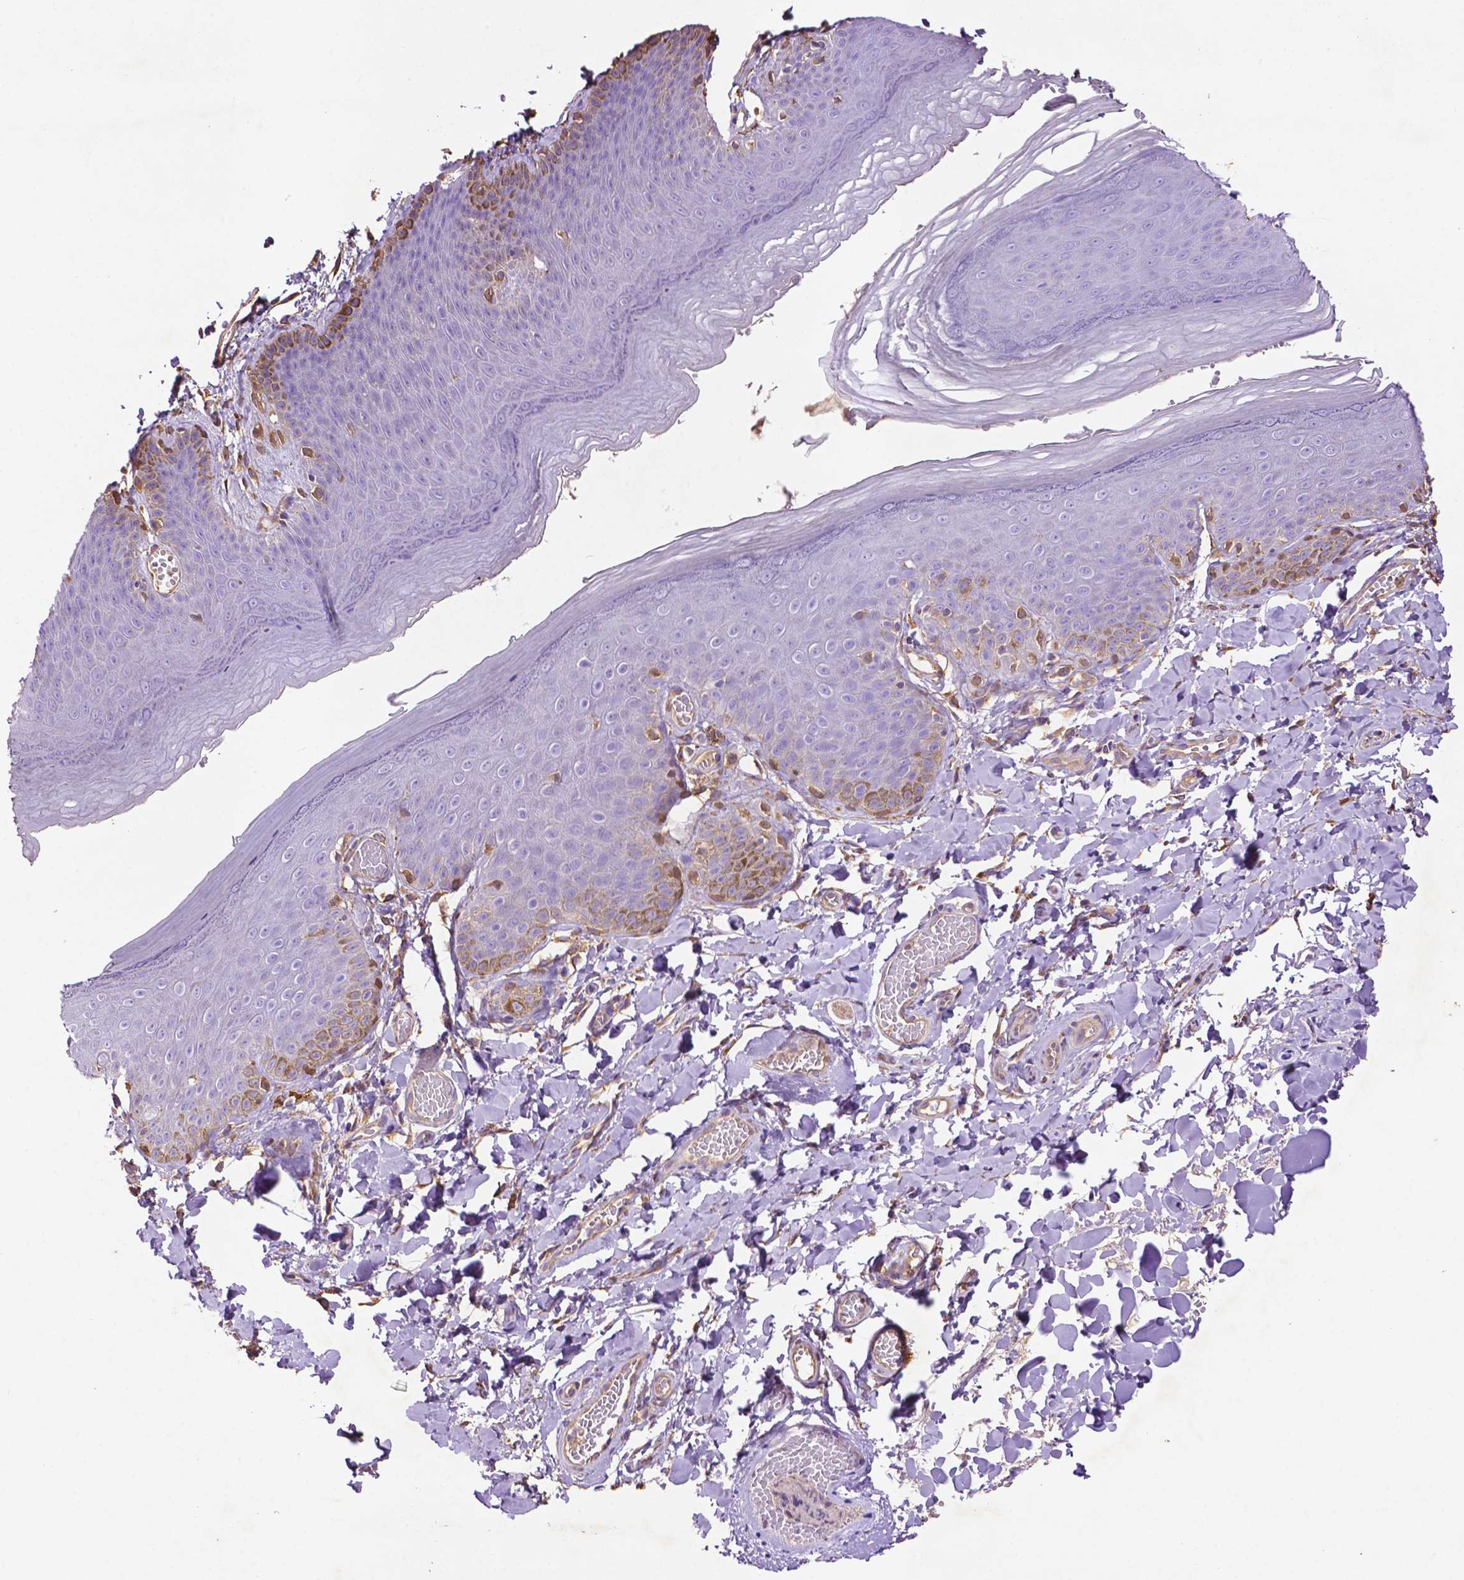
{"staining": {"intensity": "moderate", "quantity": "<25%", "location": "cytoplasmic/membranous"}, "tissue": "skin", "cell_type": "Epidermal cells", "image_type": "normal", "snomed": [{"axis": "morphology", "description": "Normal tissue, NOS"}, {"axis": "topography", "description": "Anal"}], "caption": "A low amount of moderate cytoplasmic/membranous staining is seen in approximately <25% of epidermal cells in benign skin. (Stains: DAB (3,3'-diaminobenzidine) in brown, nuclei in blue, Microscopy: brightfield microscopy at high magnification).", "gene": "GDPD5", "patient": {"sex": "male", "age": 53}}